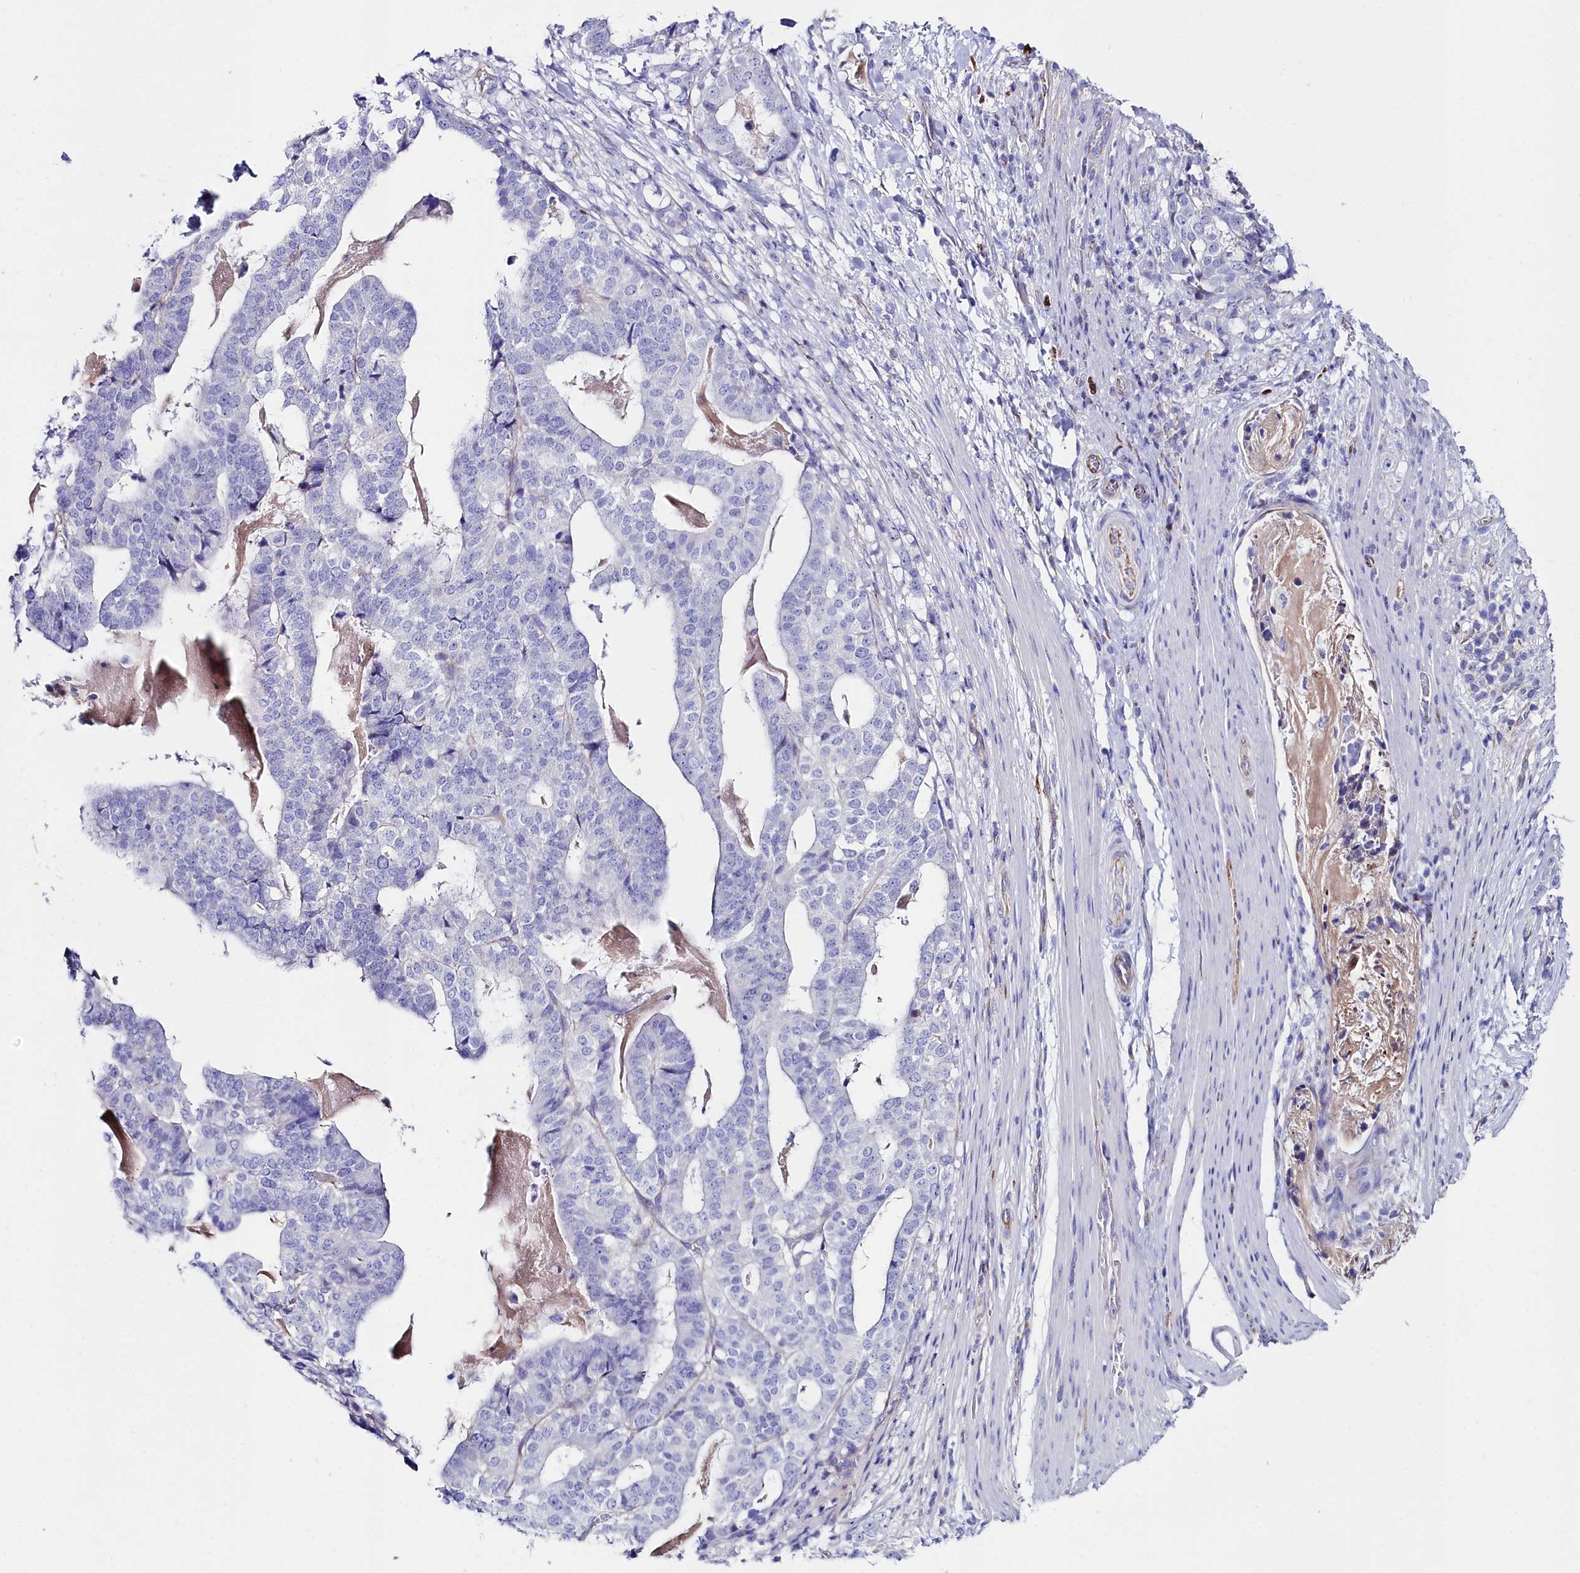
{"staining": {"intensity": "negative", "quantity": "none", "location": "none"}, "tissue": "stomach cancer", "cell_type": "Tumor cells", "image_type": "cancer", "snomed": [{"axis": "morphology", "description": "Adenocarcinoma, NOS"}, {"axis": "topography", "description": "Stomach"}], "caption": "This is an immunohistochemistry image of human stomach cancer. There is no expression in tumor cells.", "gene": "SLC49A3", "patient": {"sex": "male", "age": 48}}